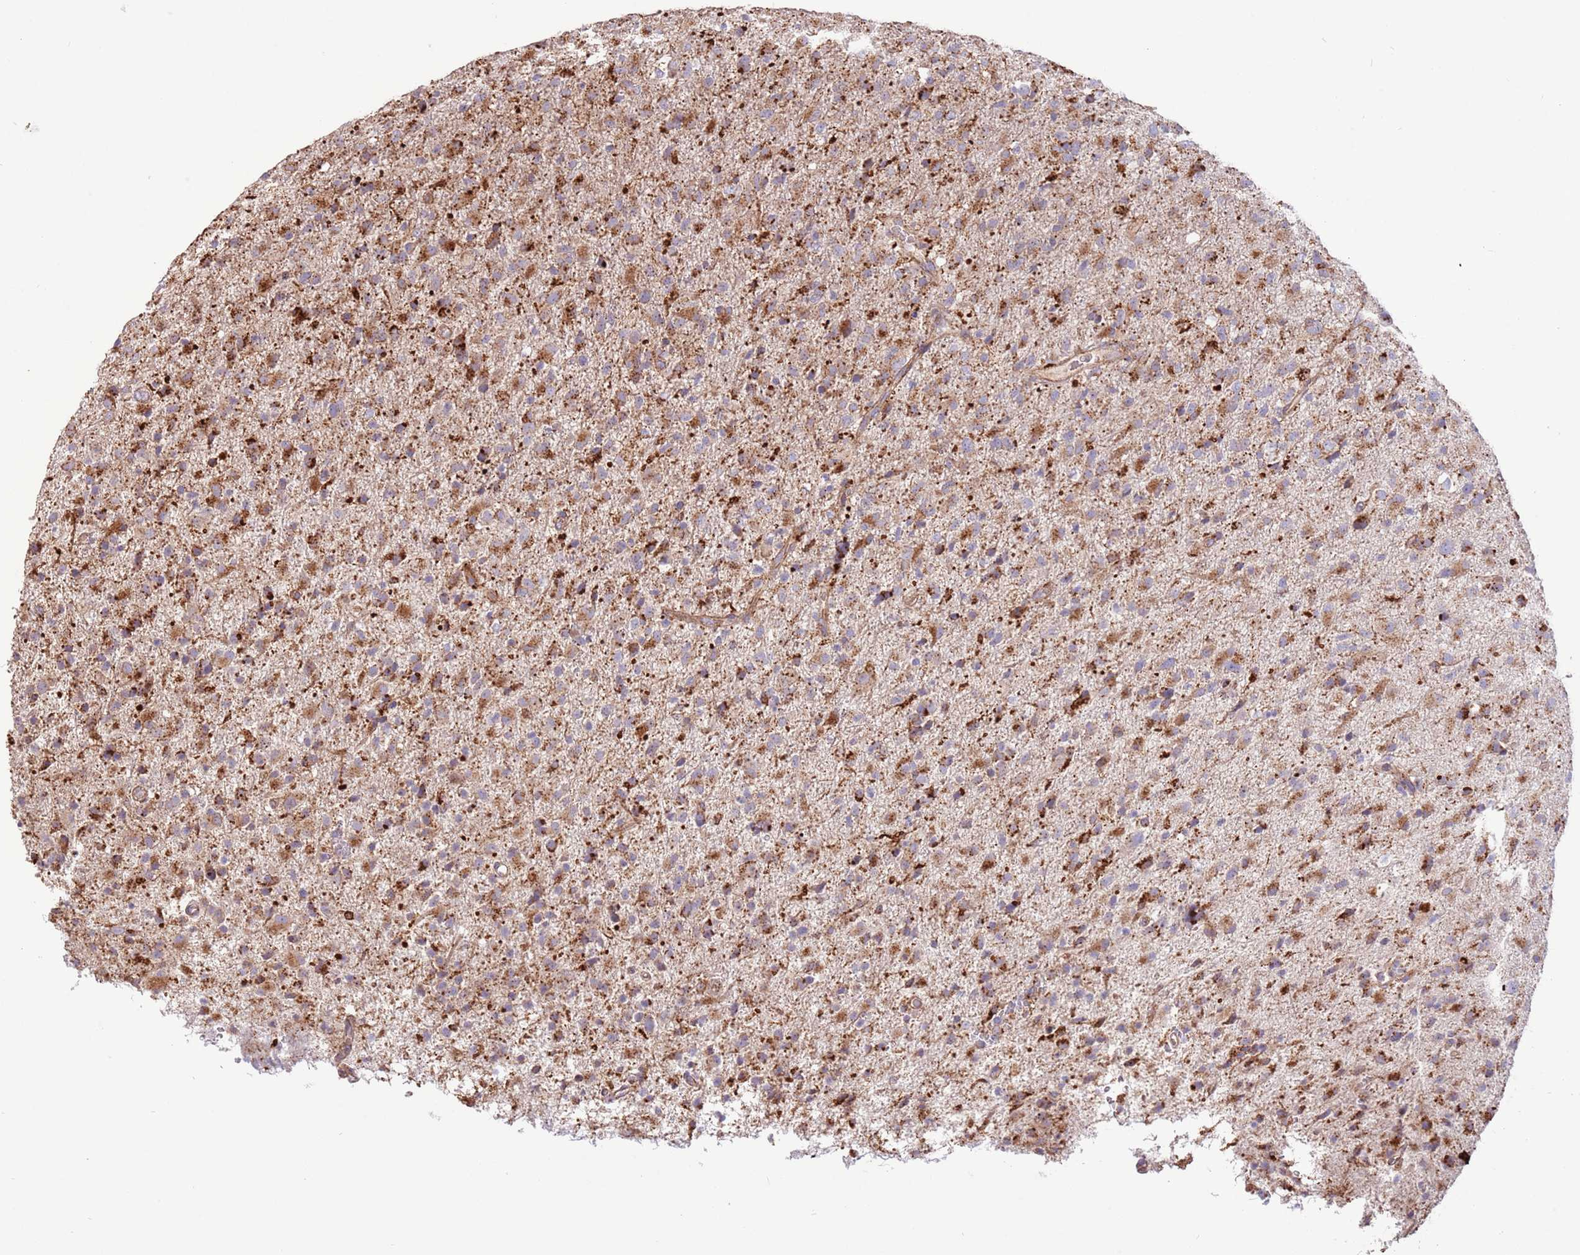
{"staining": {"intensity": "moderate", "quantity": ">75%", "location": "cytoplasmic/membranous"}, "tissue": "glioma", "cell_type": "Tumor cells", "image_type": "cancer", "snomed": [{"axis": "morphology", "description": "Glioma, malignant, Low grade"}, {"axis": "topography", "description": "Brain"}], "caption": "Approximately >75% of tumor cells in glioma demonstrate moderate cytoplasmic/membranous protein positivity as visualized by brown immunohistochemical staining.", "gene": "DOCK6", "patient": {"sex": "male", "age": 65}}